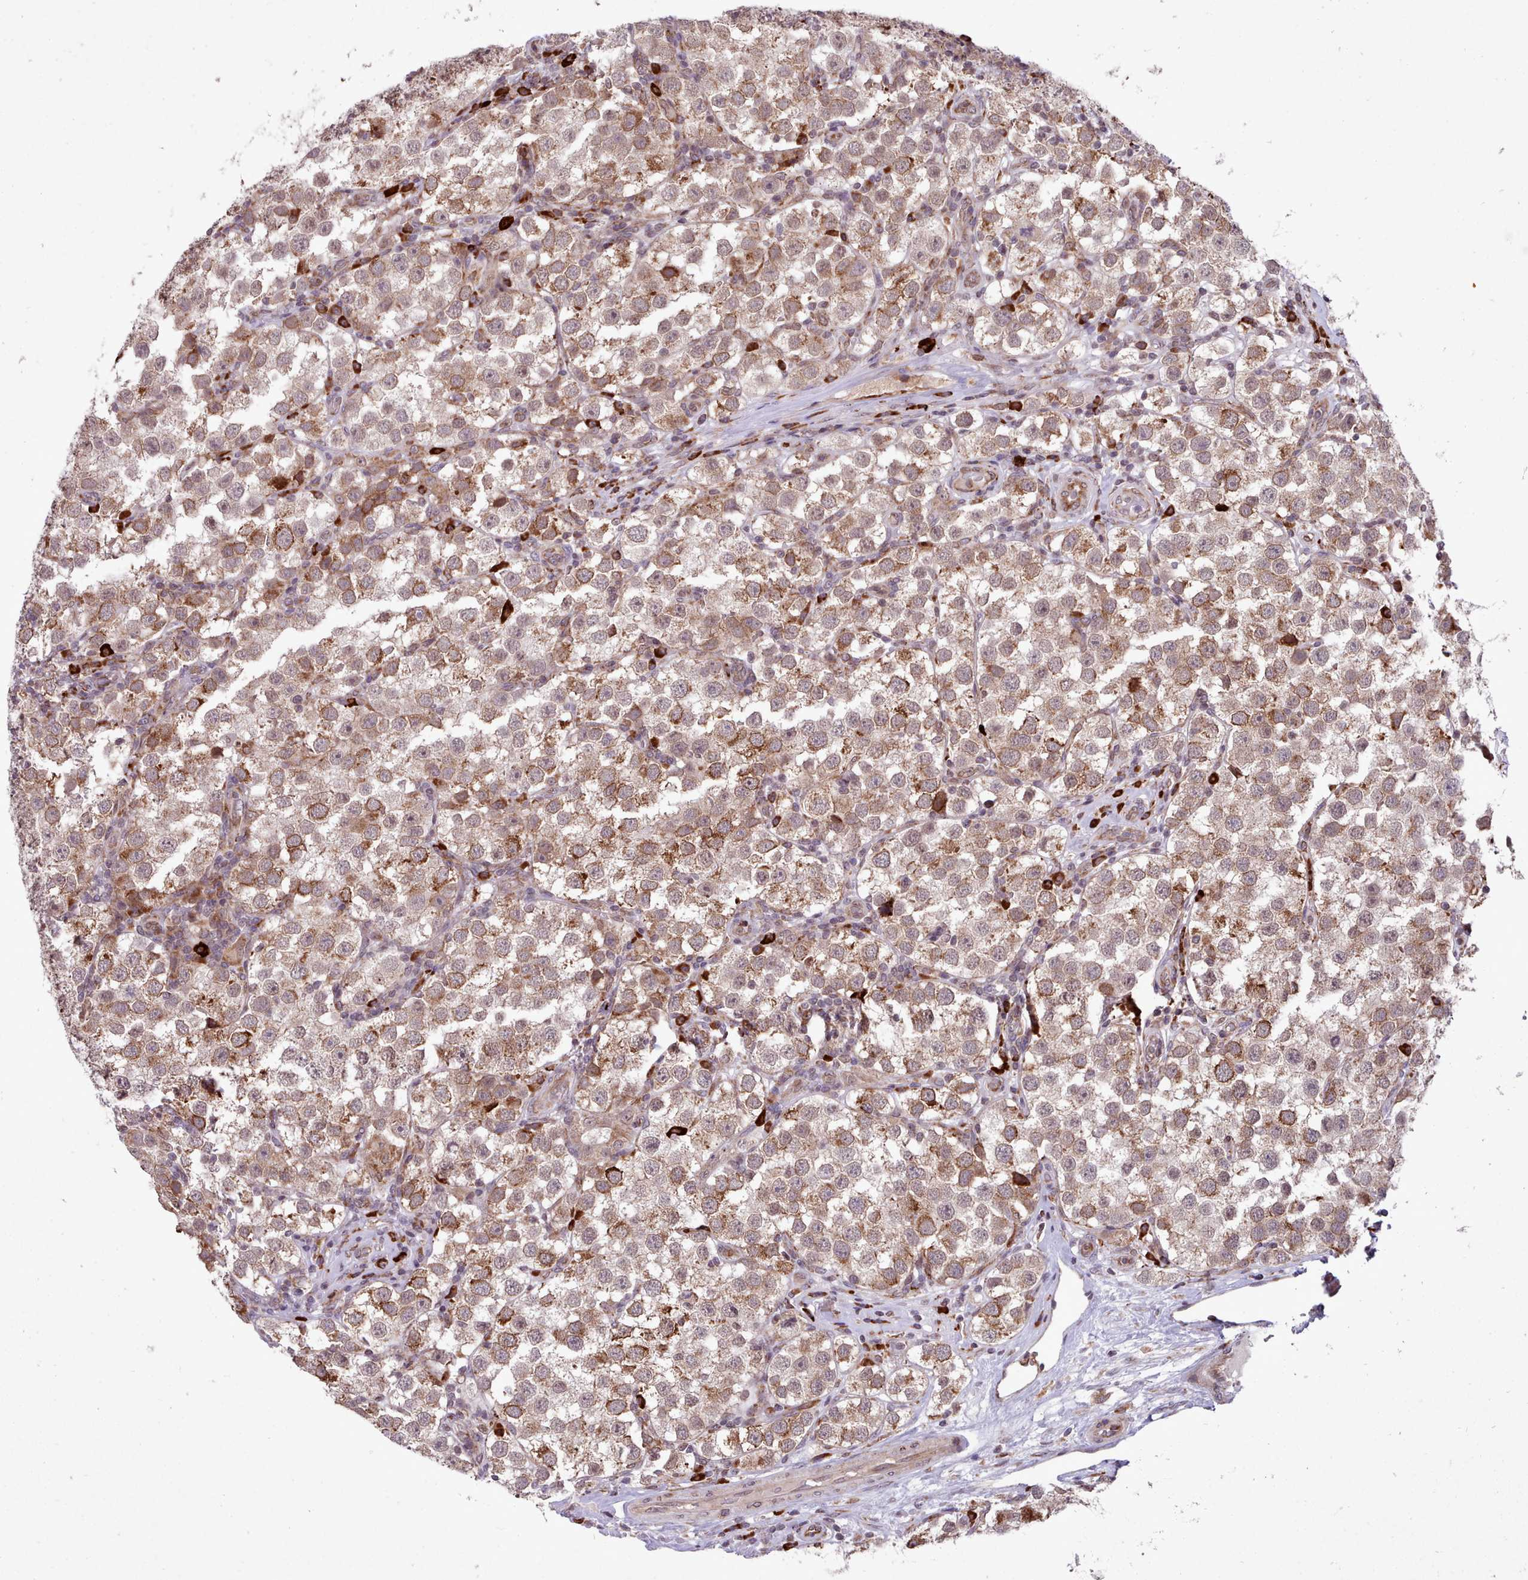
{"staining": {"intensity": "moderate", "quantity": ">75%", "location": "cytoplasmic/membranous"}, "tissue": "testis cancer", "cell_type": "Tumor cells", "image_type": "cancer", "snomed": [{"axis": "morphology", "description": "Seminoma, NOS"}, {"axis": "topography", "description": "Testis"}], "caption": "Human testis cancer (seminoma) stained with a brown dye exhibits moderate cytoplasmic/membranous positive staining in about >75% of tumor cells.", "gene": "TTLL3", "patient": {"sex": "male", "age": 37}}